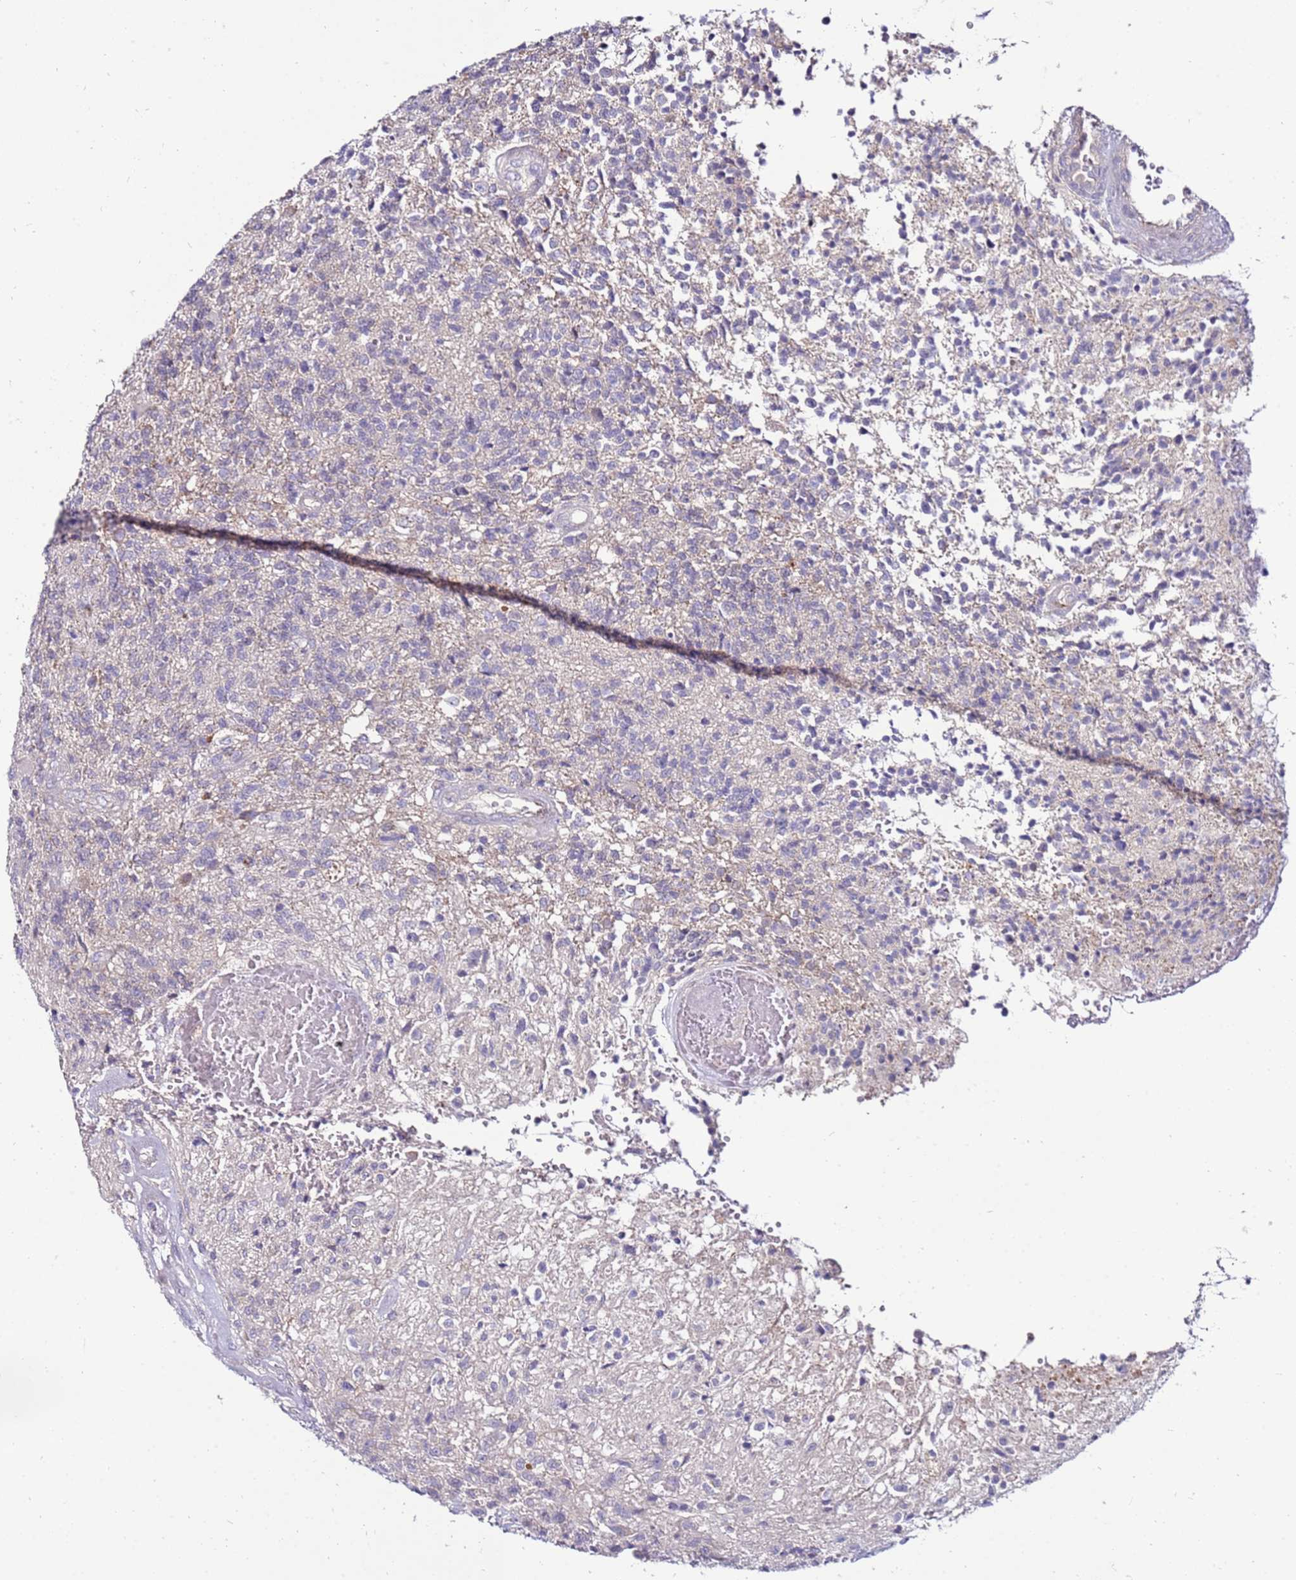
{"staining": {"intensity": "negative", "quantity": "none", "location": "none"}, "tissue": "glioma", "cell_type": "Tumor cells", "image_type": "cancer", "snomed": [{"axis": "morphology", "description": "Glioma, malignant, High grade"}, {"axis": "topography", "description": "Brain"}], "caption": "High magnification brightfield microscopy of high-grade glioma (malignant) stained with DAB (3,3'-diaminobenzidine) (brown) and counterstained with hematoxylin (blue): tumor cells show no significant staining. (DAB (3,3'-diaminobenzidine) IHC with hematoxylin counter stain).", "gene": "GPN3", "patient": {"sex": "male", "age": 56}}